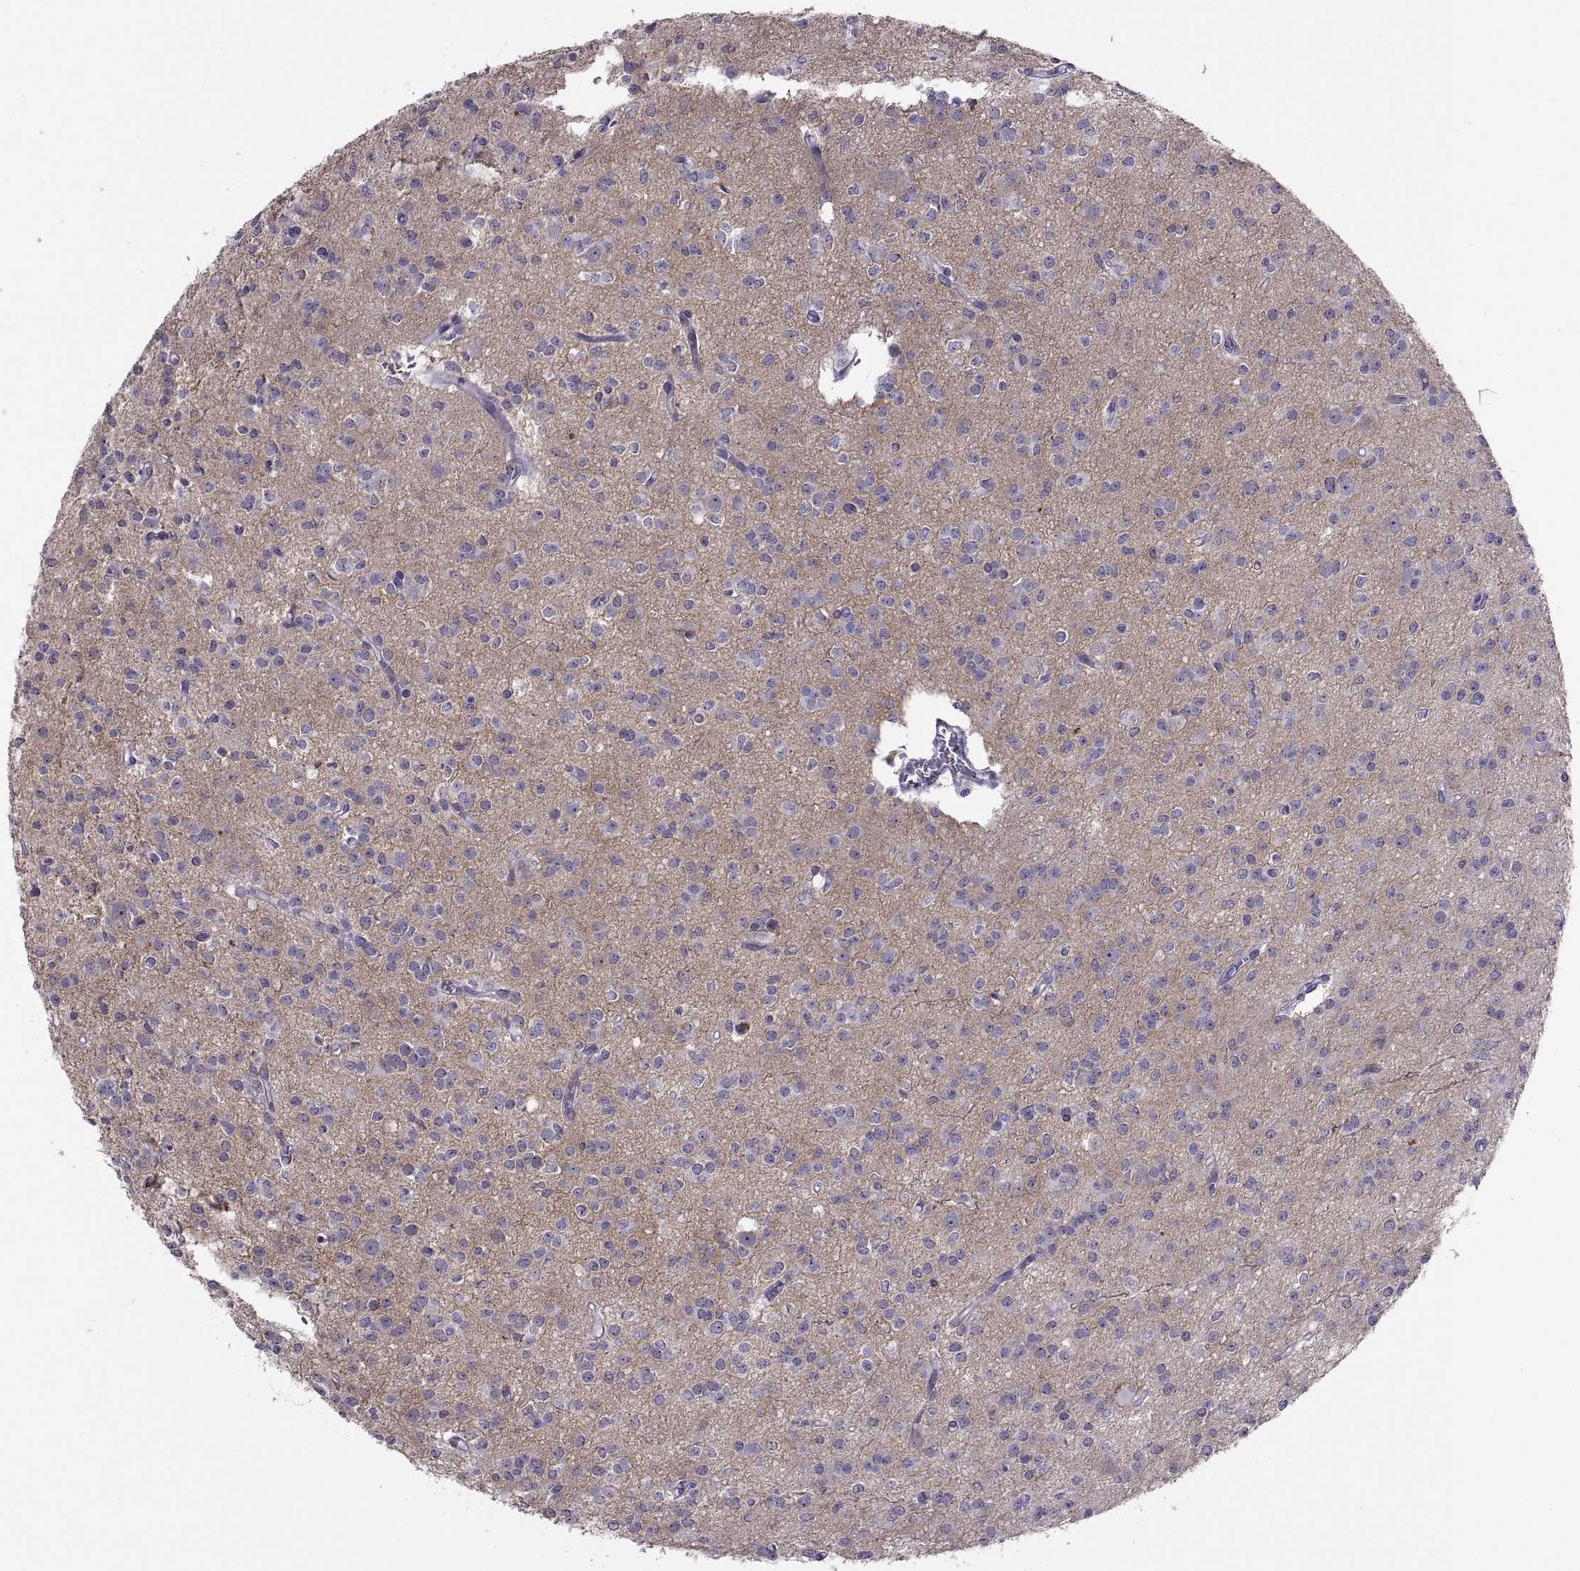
{"staining": {"intensity": "negative", "quantity": "none", "location": "none"}, "tissue": "glioma", "cell_type": "Tumor cells", "image_type": "cancer", "snomed": [{"axis": "morphology", "description": "Glioma, malignant, Low grade"}, {"axis": "topography", "description": "Brain"}], "caption": "Histopathology image shows no significant protein staining in tumor cells of low-grade glioma (malignant). Brightfield microscopy of immunohistochemistry (IHC) stained with DAB (brown) and hematoxylin (blue), captured at high magnification.", "gene": "ASIC2", "patient": {"sex": "male", "age": 27}}